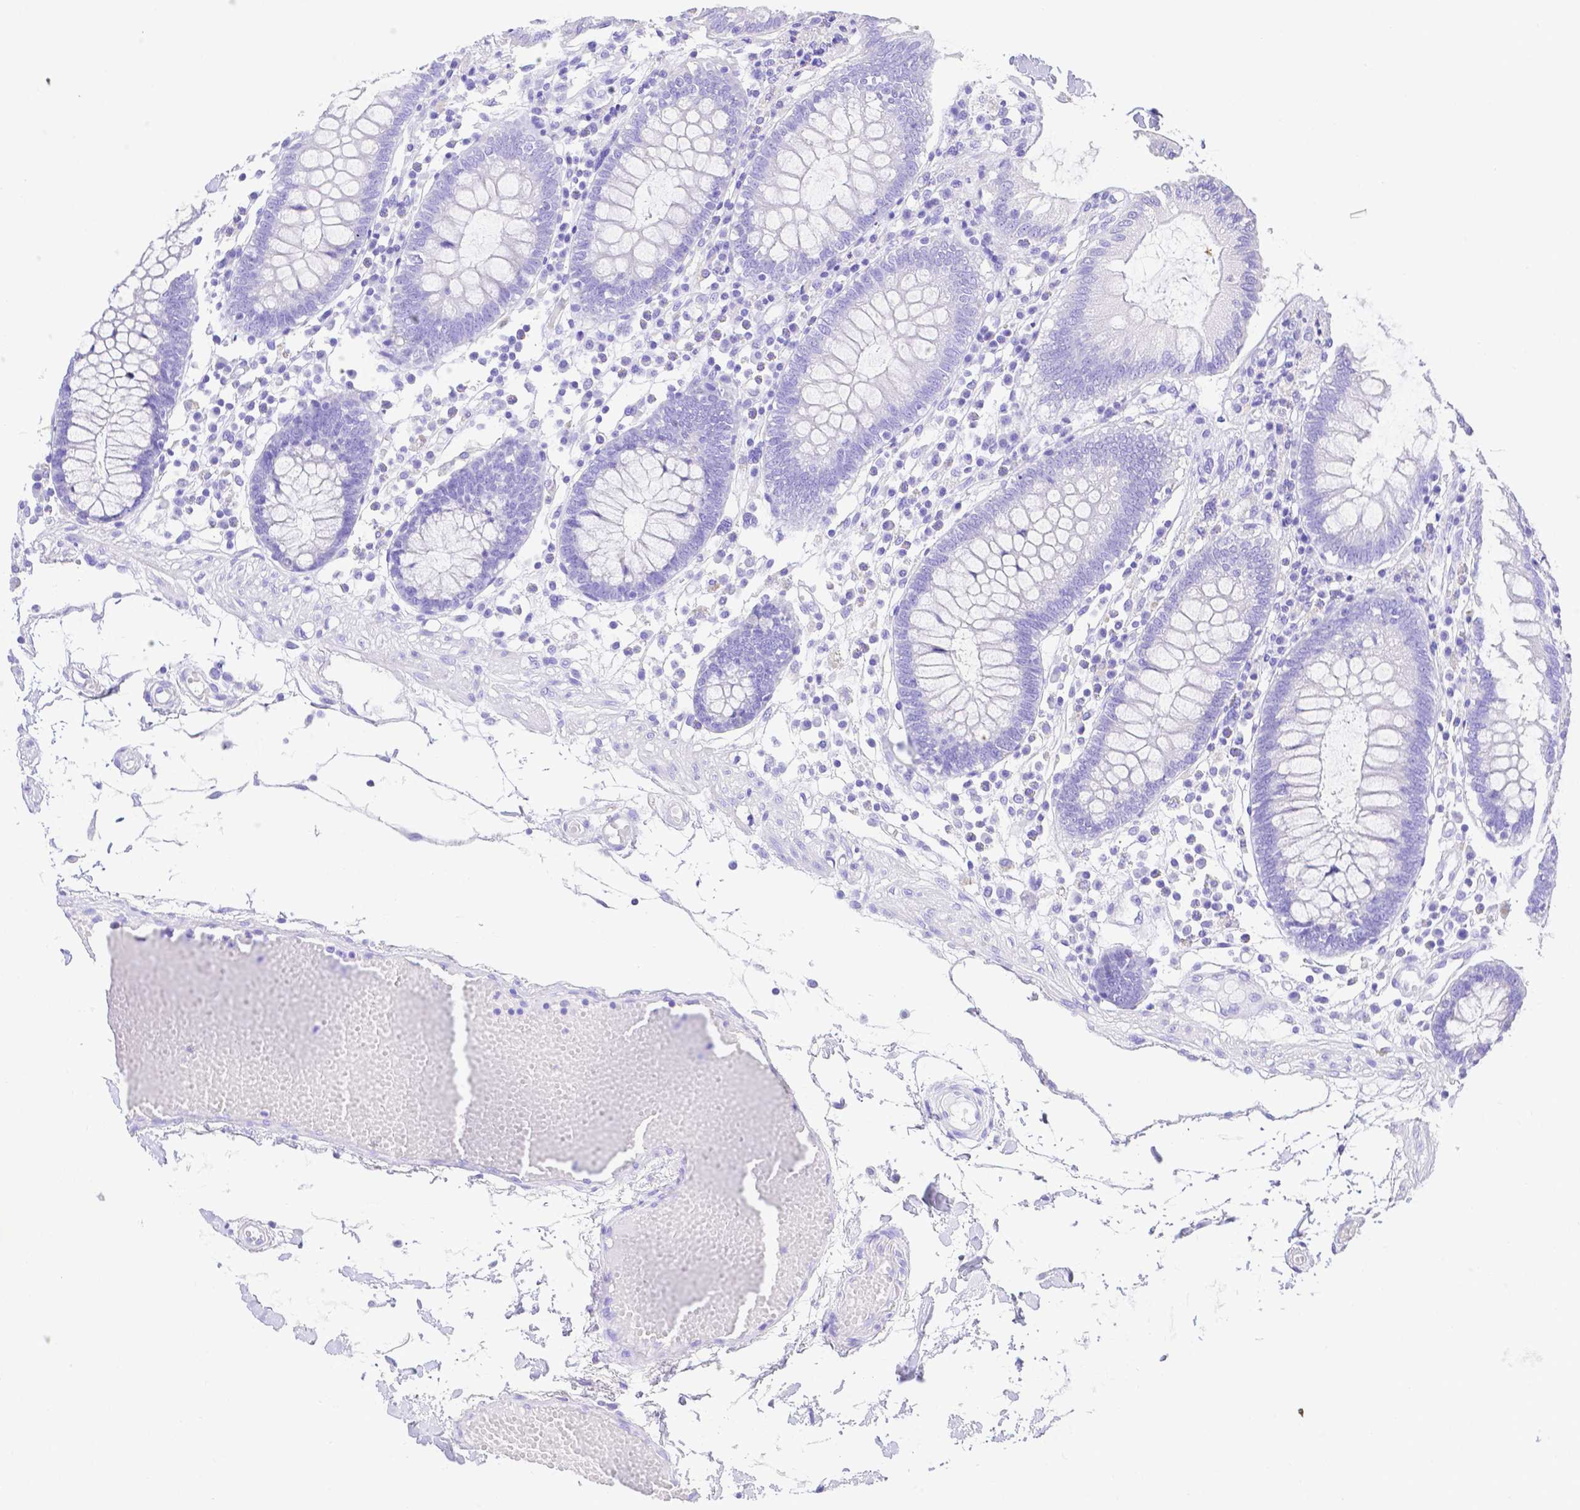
{"staining": {"intensity": "negative", "quantity": "none", "location": "none"}, "tissue": "colon", "cell_type": "Endothelial cells", "image_type": "normal", "snomed": [{"axis": "morphology", "description": "Normal tissue, NOS"}, {"axis": "morphology", "description": "Adenocarcinoma, NOS"}, {"axis": "topography", "description": "Colon"}], "caption": "This is an IHC histopathology image of unremarkable human colon. There is no positivity in endothelial cells.", "gene": "SMR3A", "patient": {"sex": "male", "age": 83}}